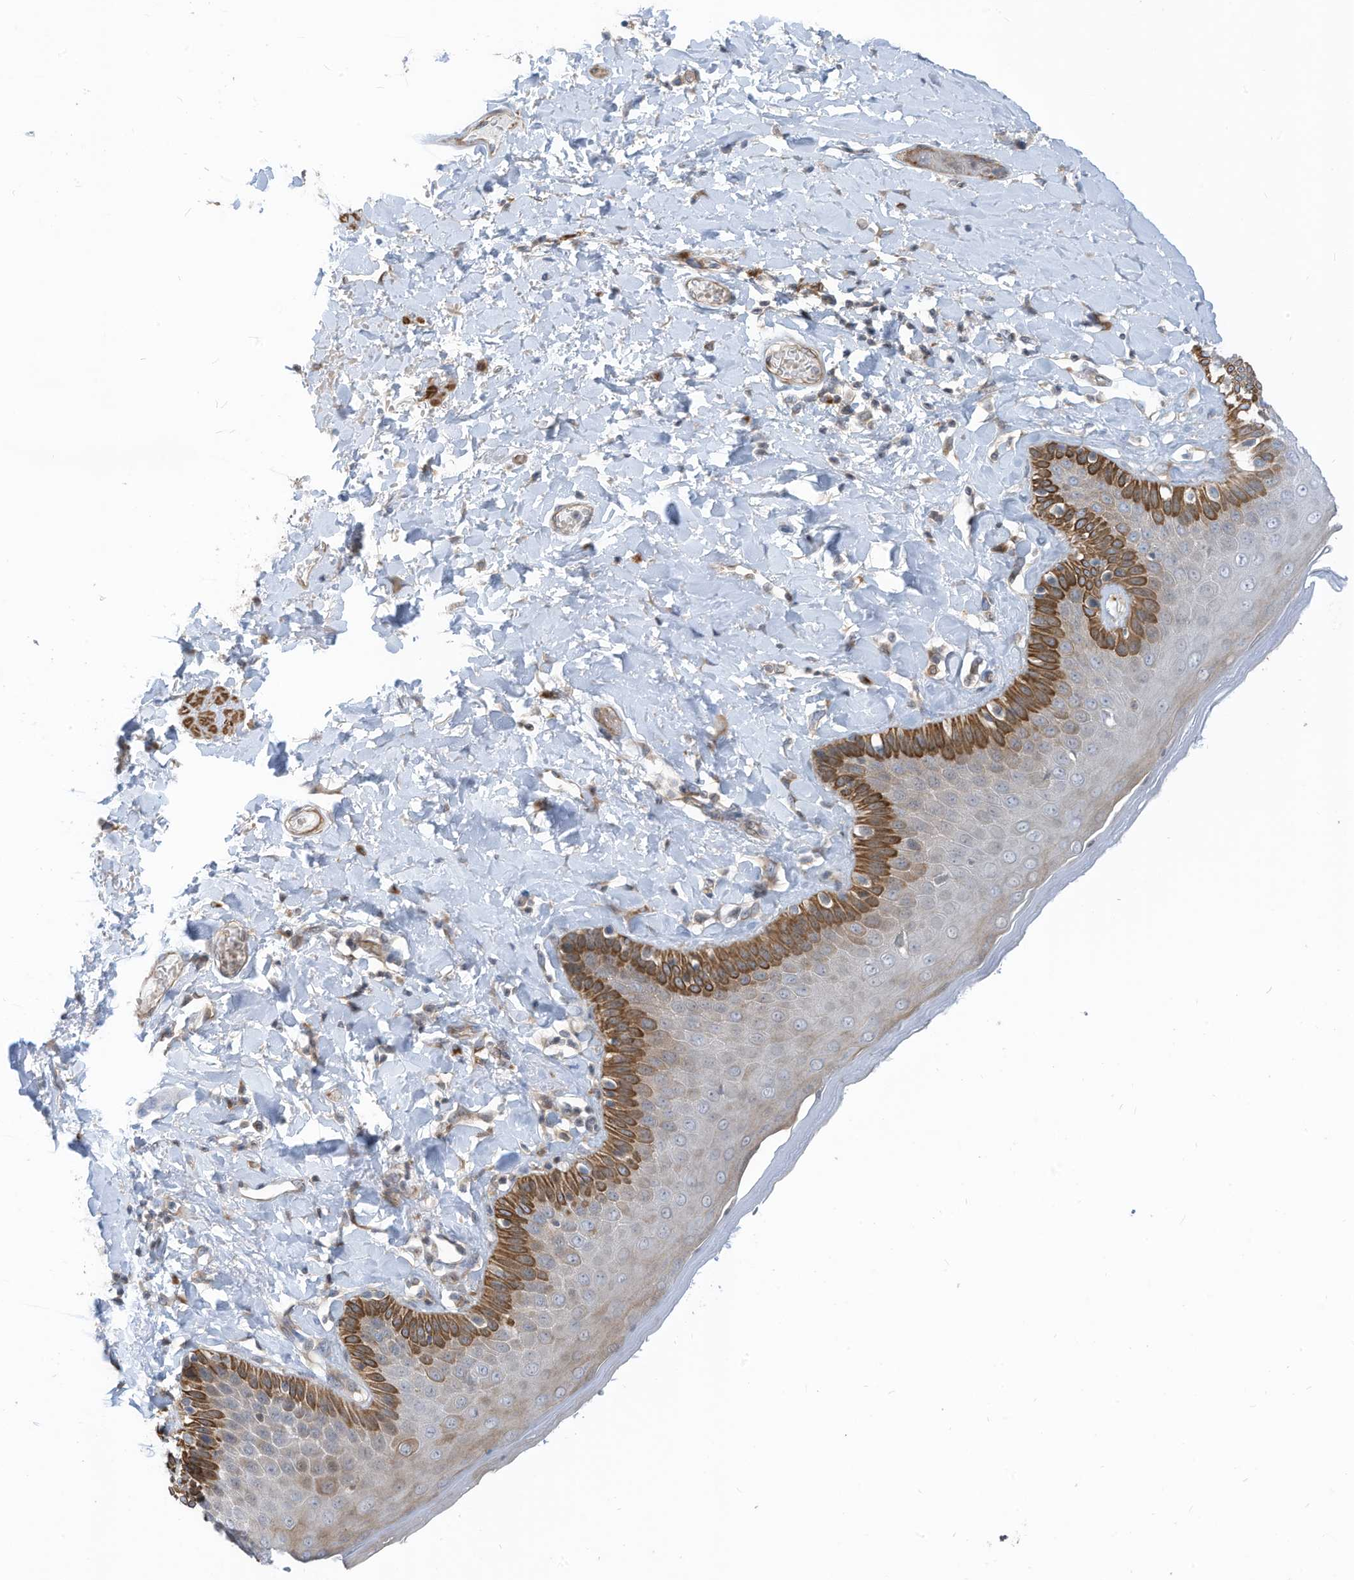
{"staining": {"intensity": "moderate", "quantity": "25%-75%", "location": "cytoplasmic/membranous"}, "tissue": "skin", "cell_type": "Epidermal cells", "image_type": "normal", "snomed": [{"axis": "morphology", "description": "Normal tissue, NOS"}, {"axis": "topography", "description": "Anal"}], "caption": "Approximately 25%-75% of epidermal cells in normal human skin exhibit moderate cytoplasmic/membranous protein staining as visualized by brown immunohistochemical staining.", "gene": "GPATCH3", "patient": {"sex": "male", "age": 69}}